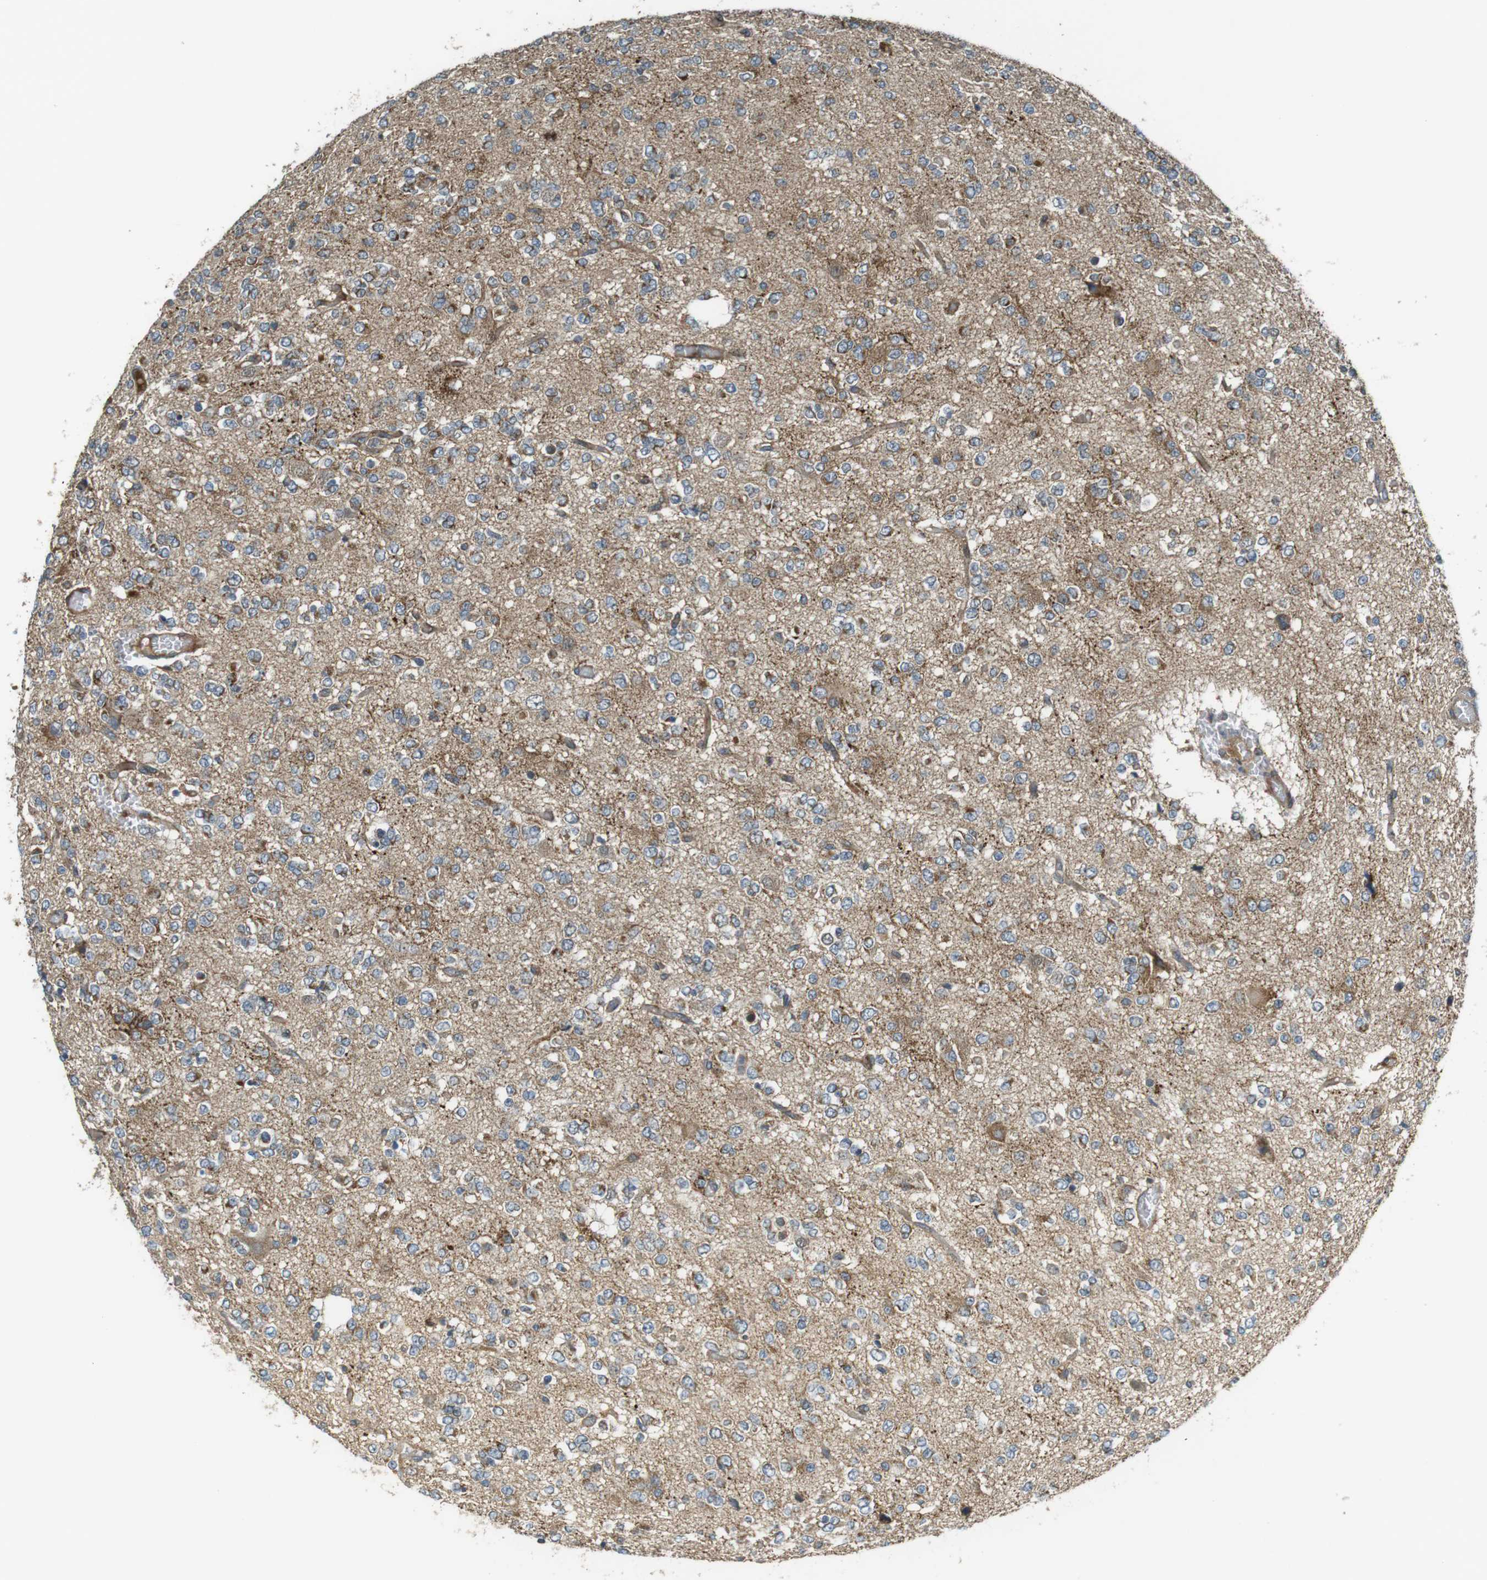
{"staining": {"intensity": "moderate", "quantity": "<25%", "location": "cytoplasmic/membranous"}, "tissue": "glioma", "cell_type": "Tumor cells", "image_type": "cancer", "snomed": [{"axis": "morphology", "description": "Glioma, malignant, Low grade"}, {"axis": "topography", "description": "Brain"}], "caption": "Protein staining exhibits moderate cytoplasmic/membranous expression in about <25% of tumor cells in glioma.", "gene": "IFFO2", "patient": {"sex": "male", "age": 38}}